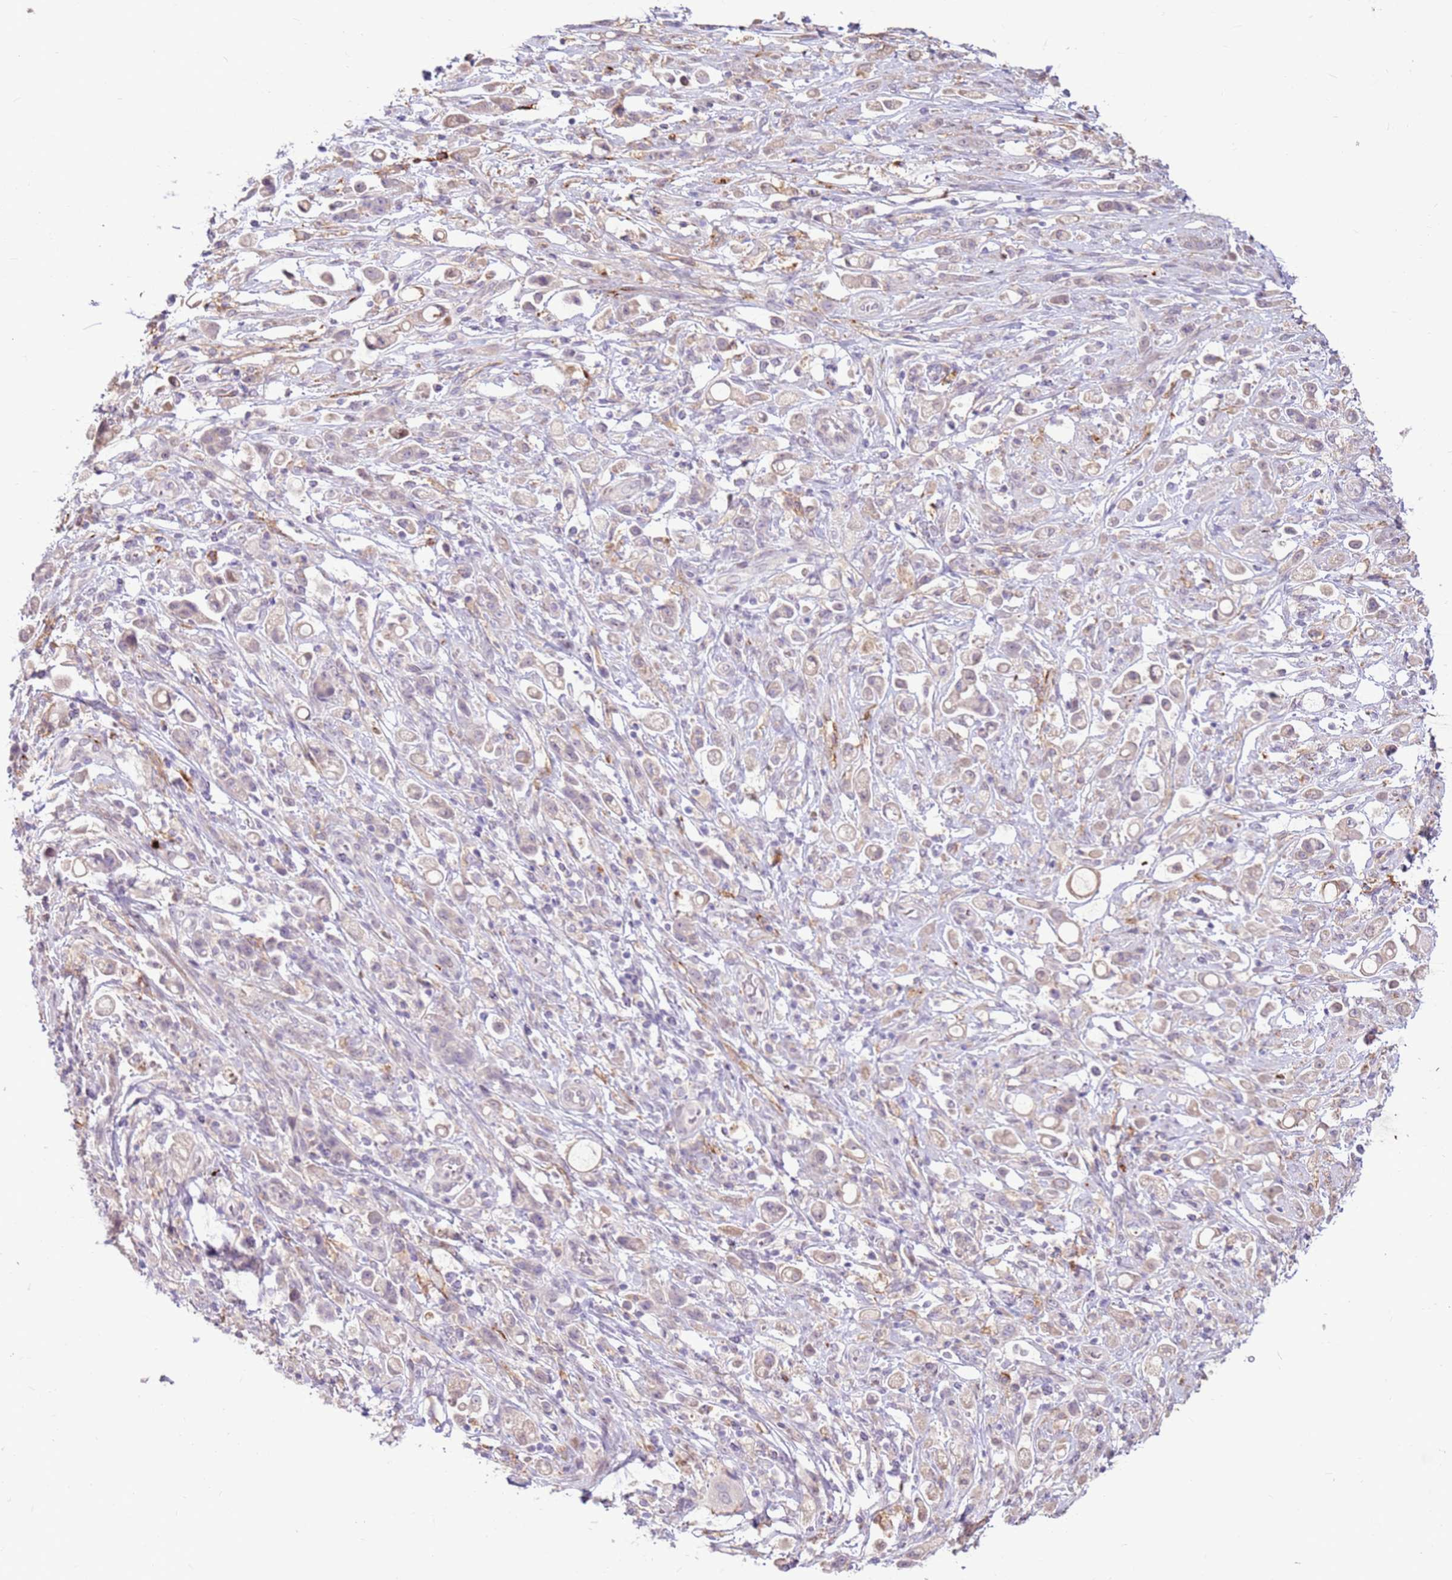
{"staining": {"intensity": "negative", "quantity": "none", "location": "none"}, "tissue": "stomach cancer", "cell_type": "Tumor cells", "image_type": "cancer", "snomed": [{"axis": "morphology", "description": "Adenocarcinoma, NOS"}, {"axis": "topography", "description": "Stomach"}], "caption": "Tumor cells show no significant staining in stomach cancer (adenocarcinoma).", "gene": "LGI4", "patient": {"sex": "female", "age": 60}}